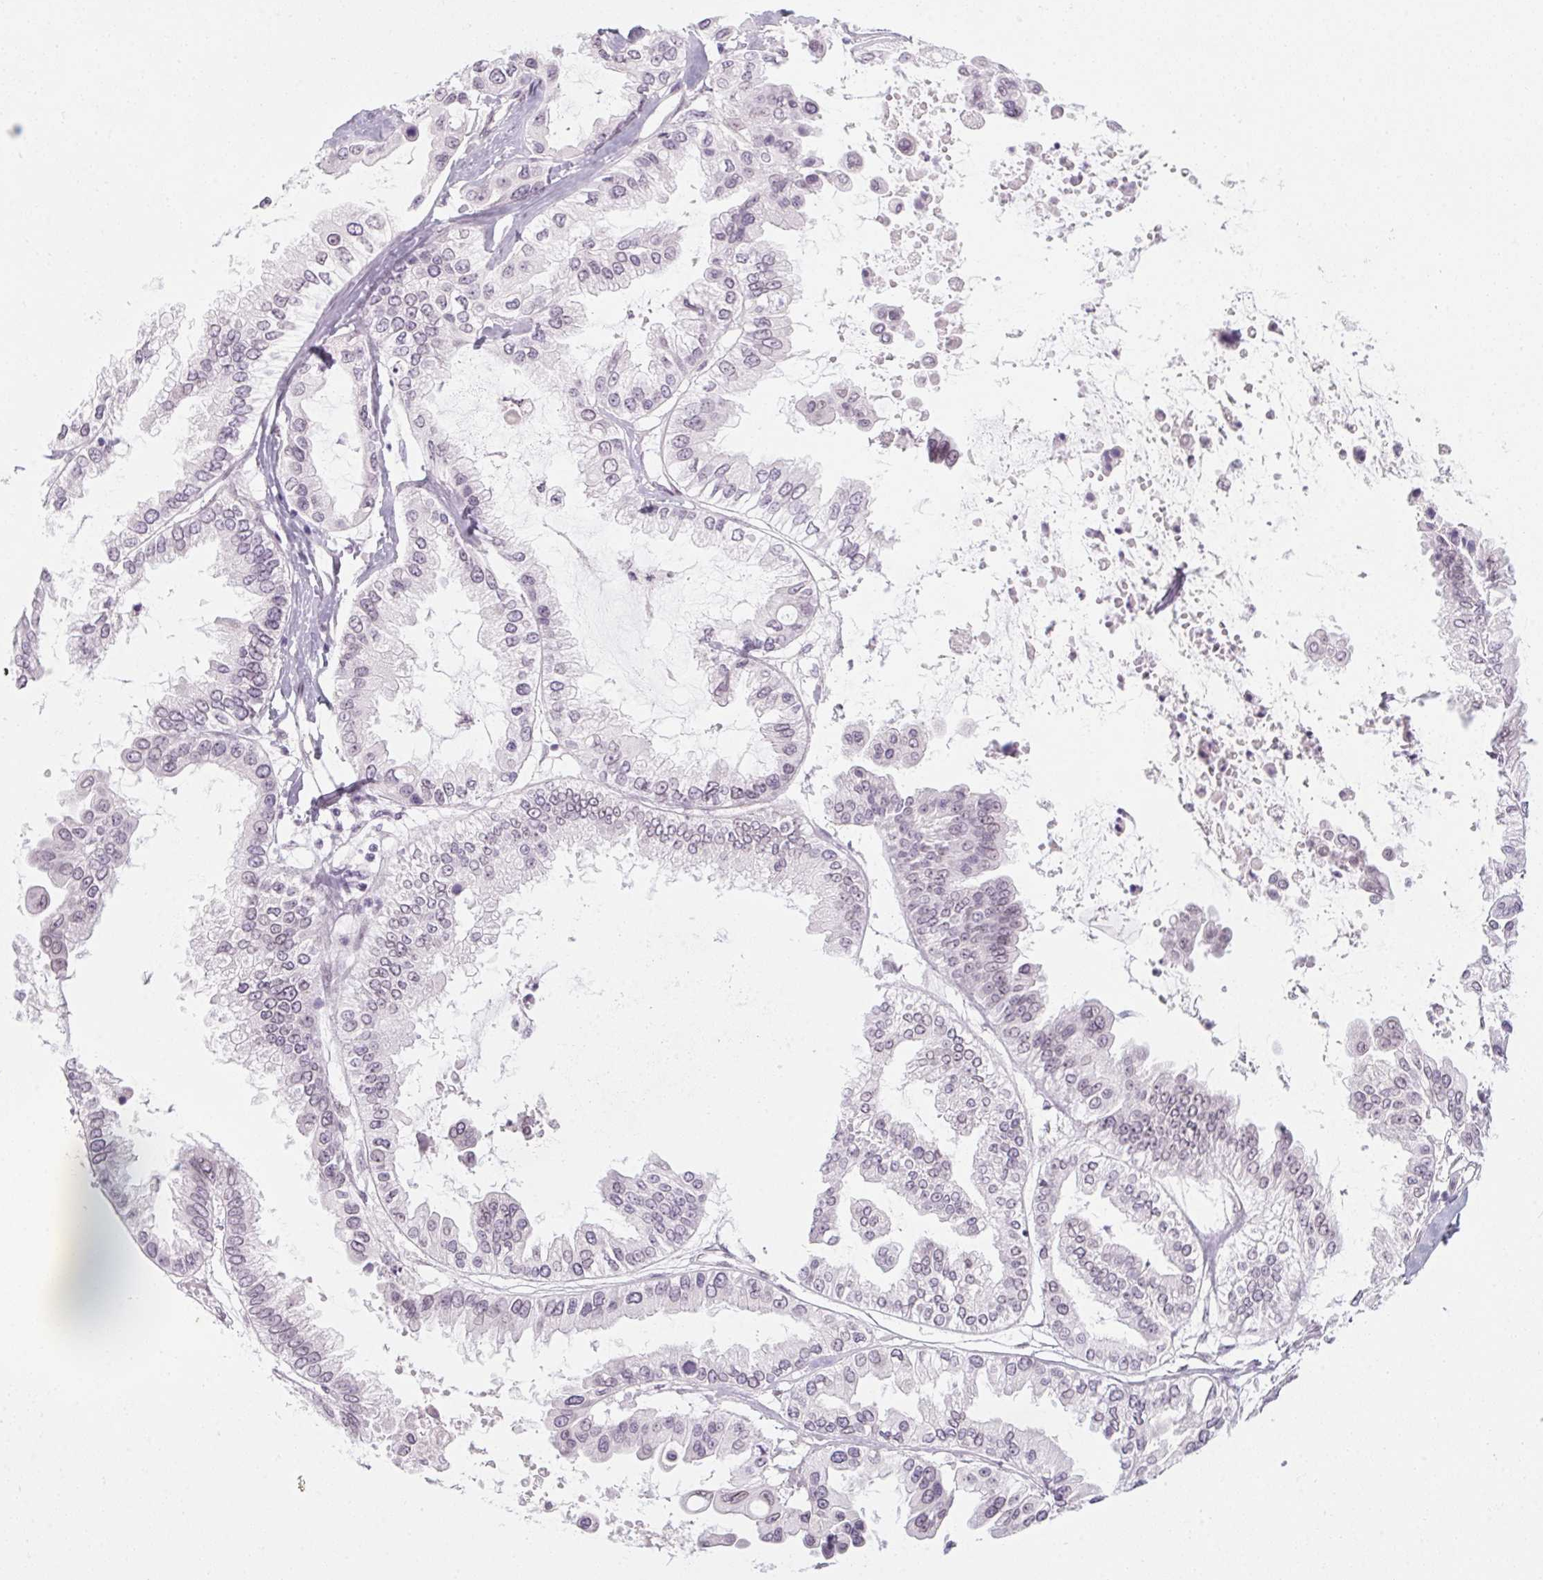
{"staining": {"intensity": "negative", "quantity": "none", "location": "none"}, "tissue": "ovarian cancer", "cell_type": "Tumor cells", "image_type": "cancer", "snomed": [{"axis": "morphology", "description": "Cystadenocarcinoma, serous, NOS"}, {"axis": "topography", "description": "Ovary"}], "caption": "This is an IHC histopathology image of human ovarian cancer (serous cystadenocarcinoma). There is no staining in tumor cells.", "gene": "KCNQ2", "patient": {"sex": "female", "age": 56}}